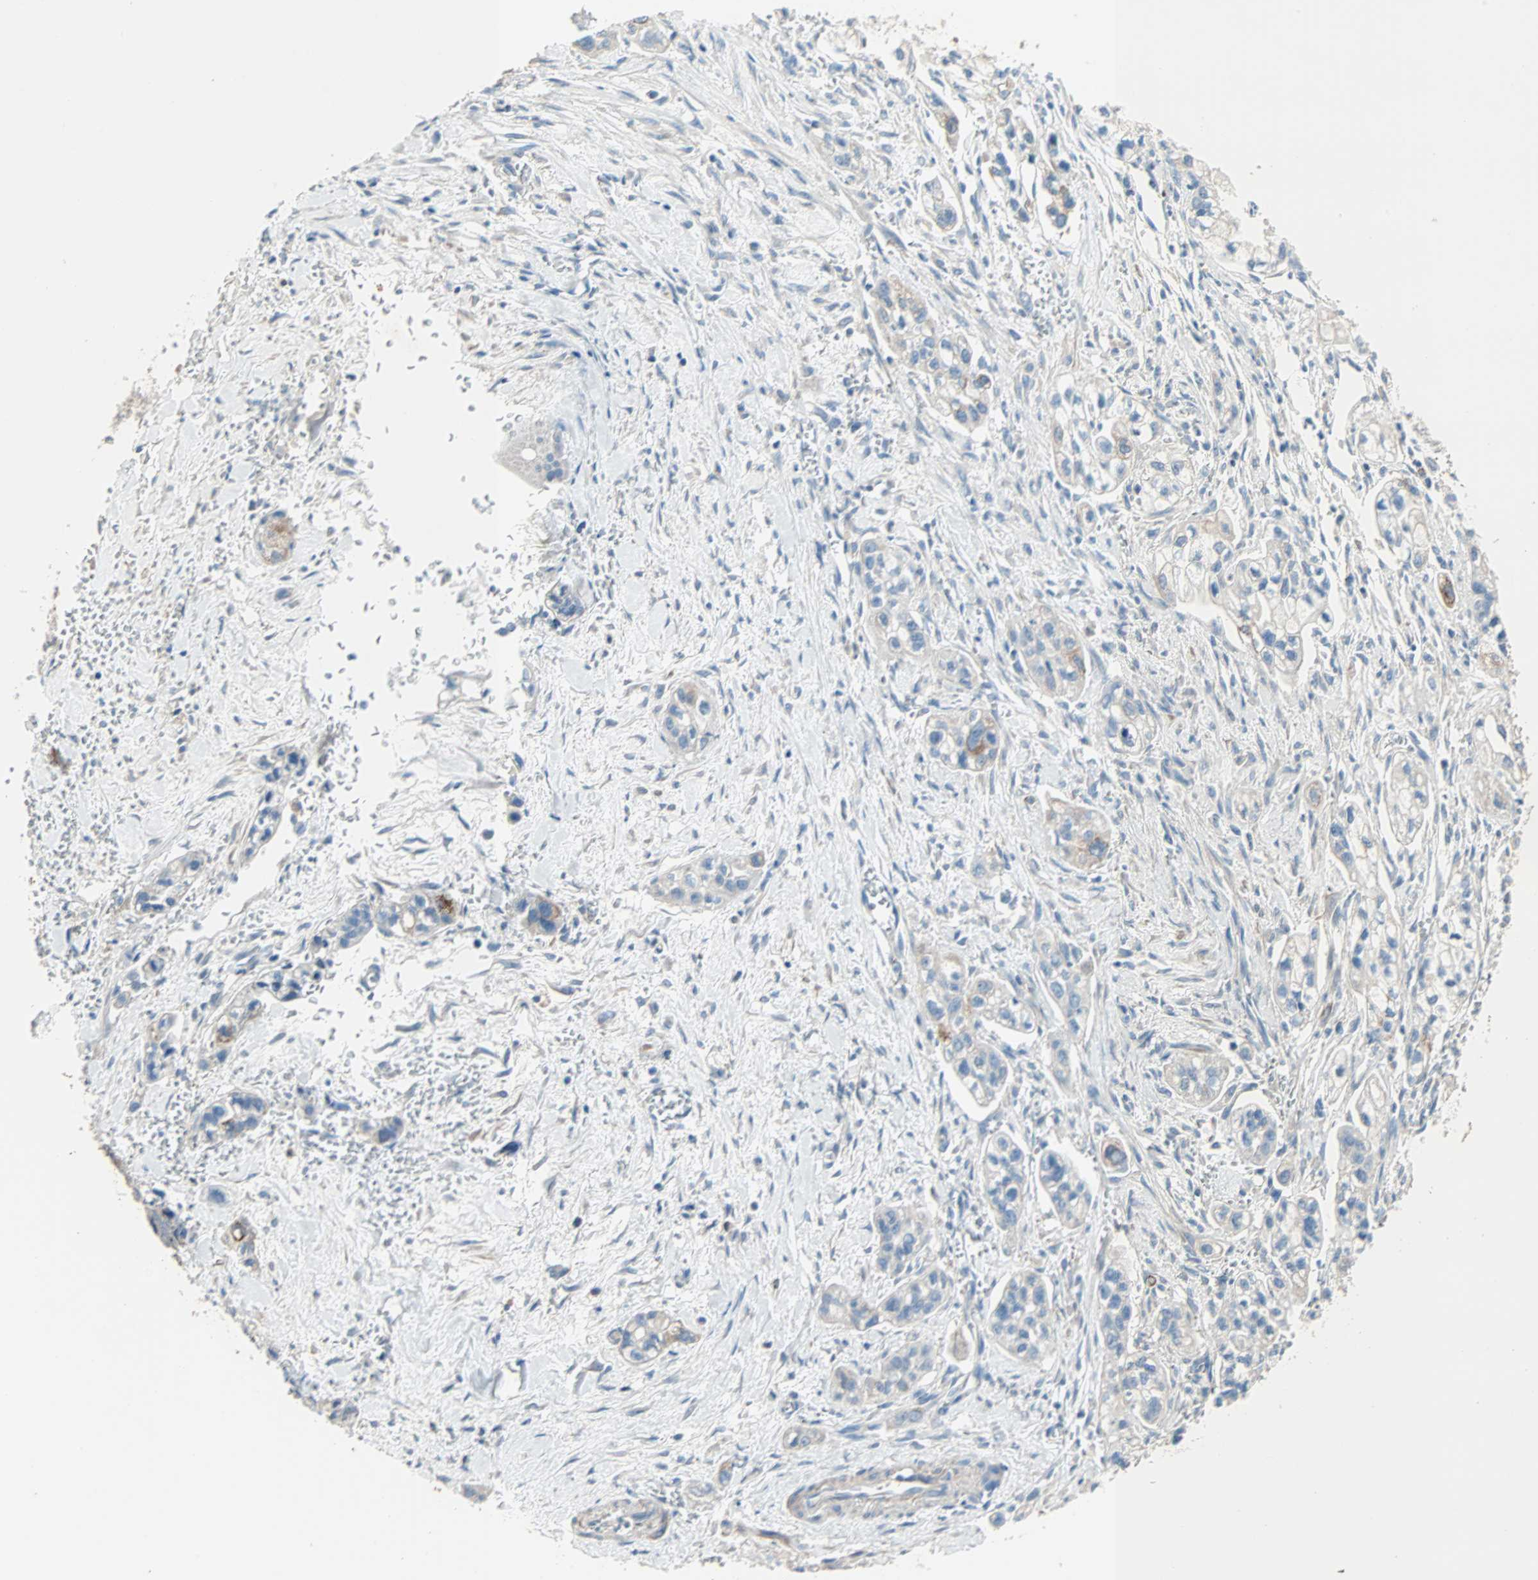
{"staining": {"intensity": "weak", "quantity": "<25%", "location": "cytoplasmic/membranous"}, "tissue": "pancreatic cancer", "cell_type": "Tumor cells", "image_type": "cancer", "snomed": [{"axis": "morphology", "description": "Adenocarcinoma, NOS"}, {"axis": "topography", "description": "Pancreas"}], "caption": "The image shows no significant staining in tumor cells of adenocarcinoma (pancreatic).", "gene": "ACVRL1", "patient": {"sex": "male", "age": 74}}